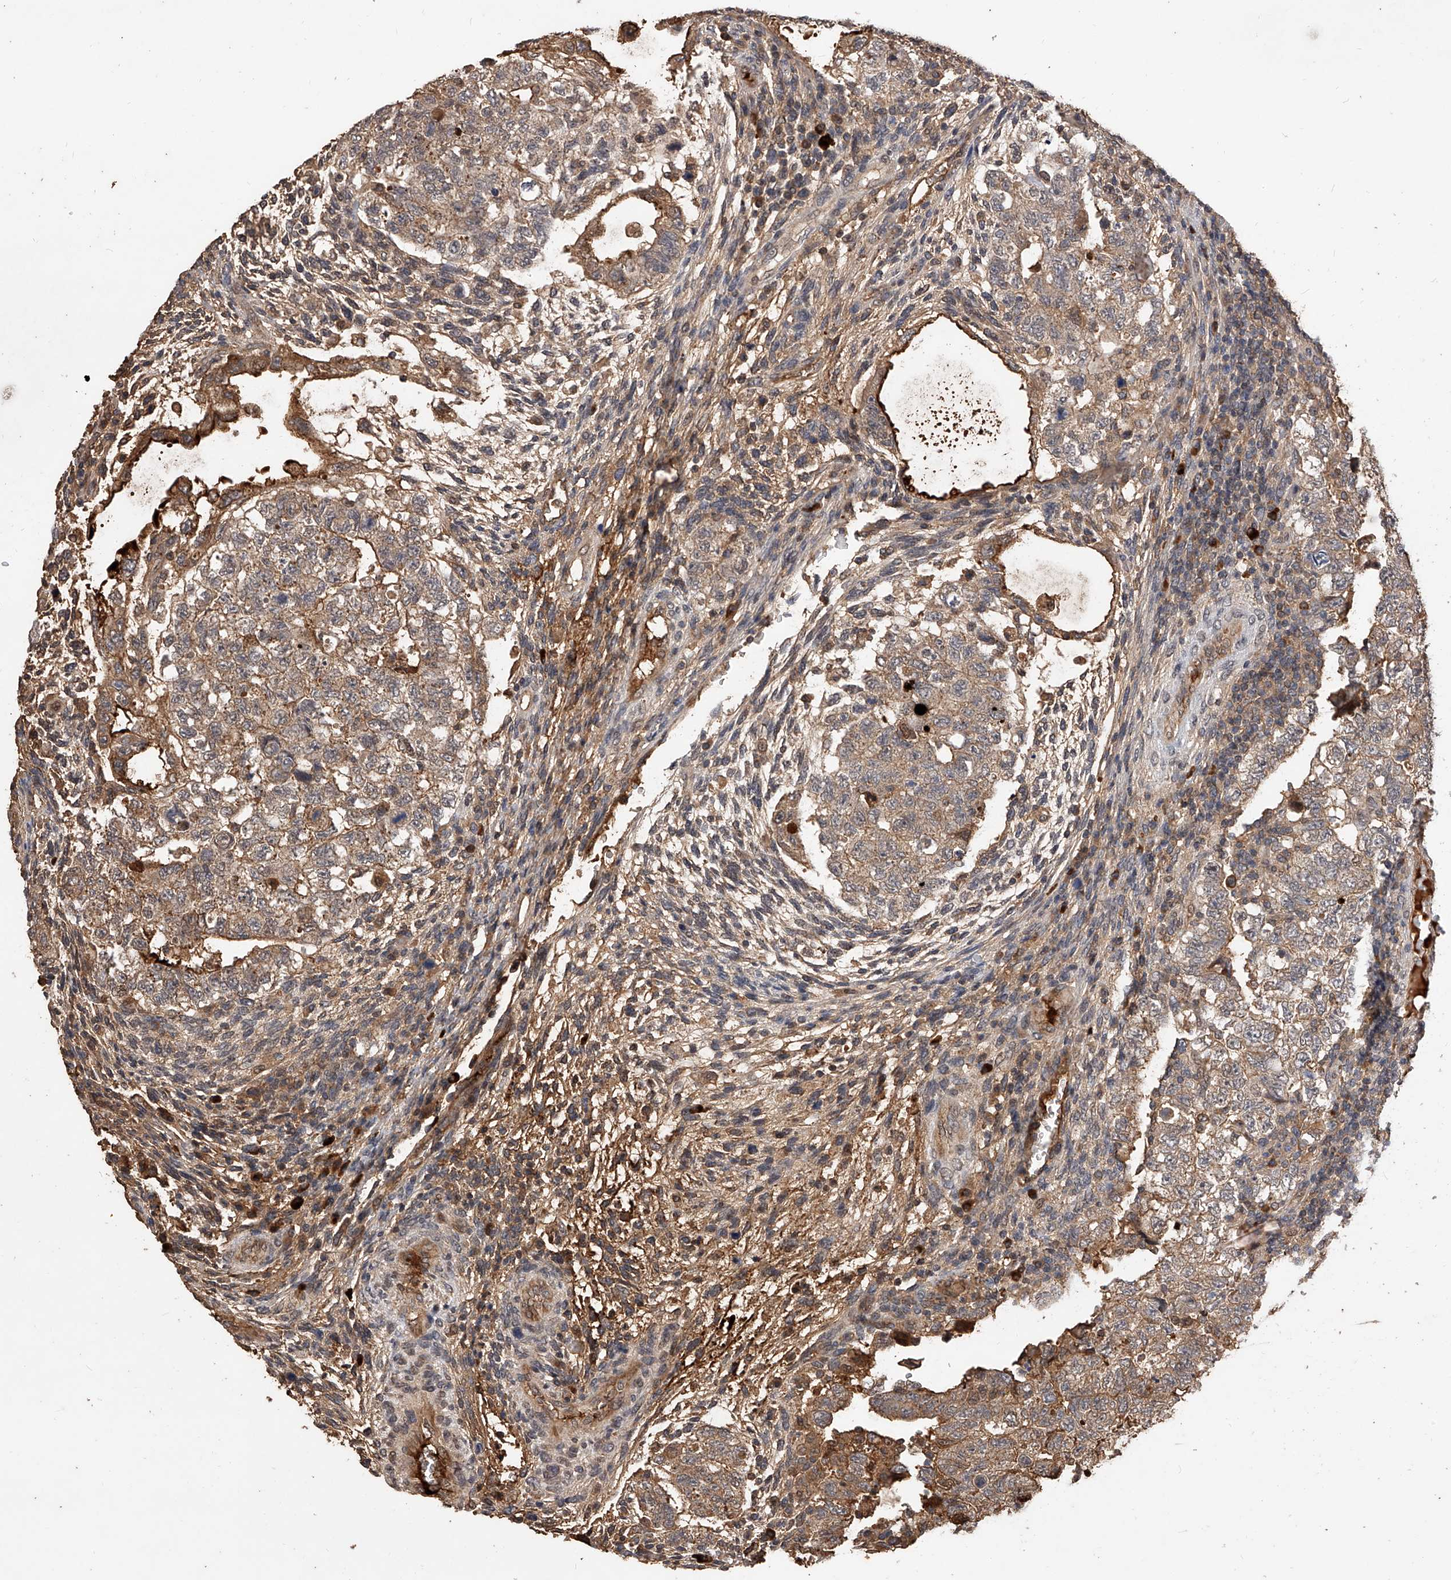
{"staining": {"intensity": "moderate", "quantity": "25%-75%", "location": "cytoplasmic/membranous"}, "tissue": "testis cancer", "cell_type": "Tumor cells", "image_type": "cancer", "snomed": [{"axis": "morphology", "description": "Carcinoma, Embryonal, NOS"}, {"axis": "topography", "description": "Testis"}], "caption": "About 25%-75% of tumor cells in testis cancer (embryonal carcinoma) reveal moderate cytoplasmic/membranous protein positivity as visualized by brown immunohistochemical staining.", "gene": "CFAP410", "patient": {"sex": "male", "age": 36}}